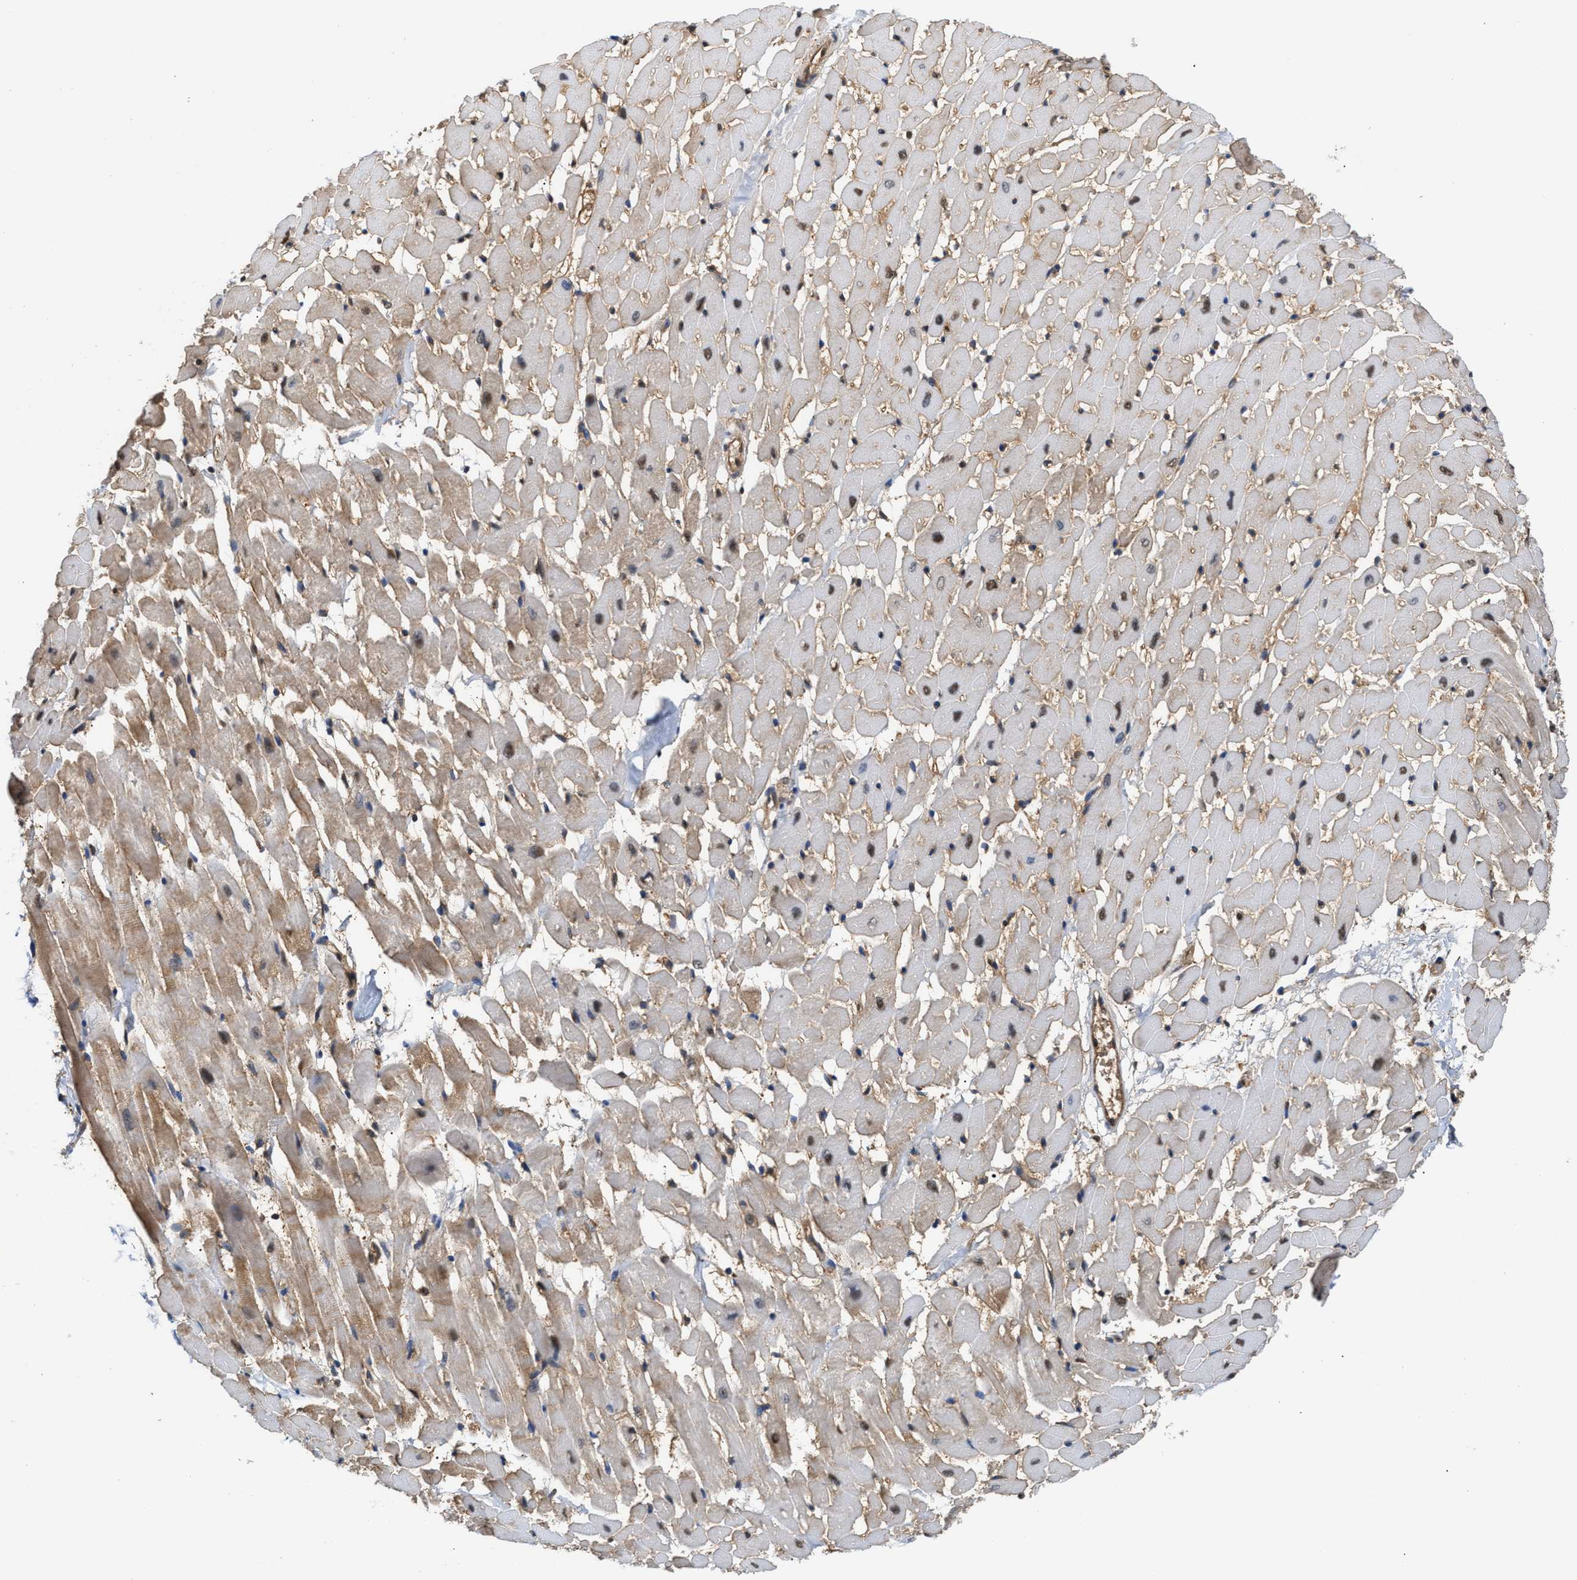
{"staining": {"intensity": "weak", "quantity": "25%-75%", "location": "nuclear"}, "tissue": "heart muscle", "cell_type": "Cardiomyocytes", "image_type": "normal", "snomed": [{"axis": "morphology", "description": "Normal tissue, NOS"}, {"axis": "topography", "description": "Heart"}], "caption": "Cardiomyocytes display weak nuclear expression in about 25%-75% of cells in unremarkable heart muscle.", "gene": "SCAI", "patient": {"sex": "male", "age": 45}}